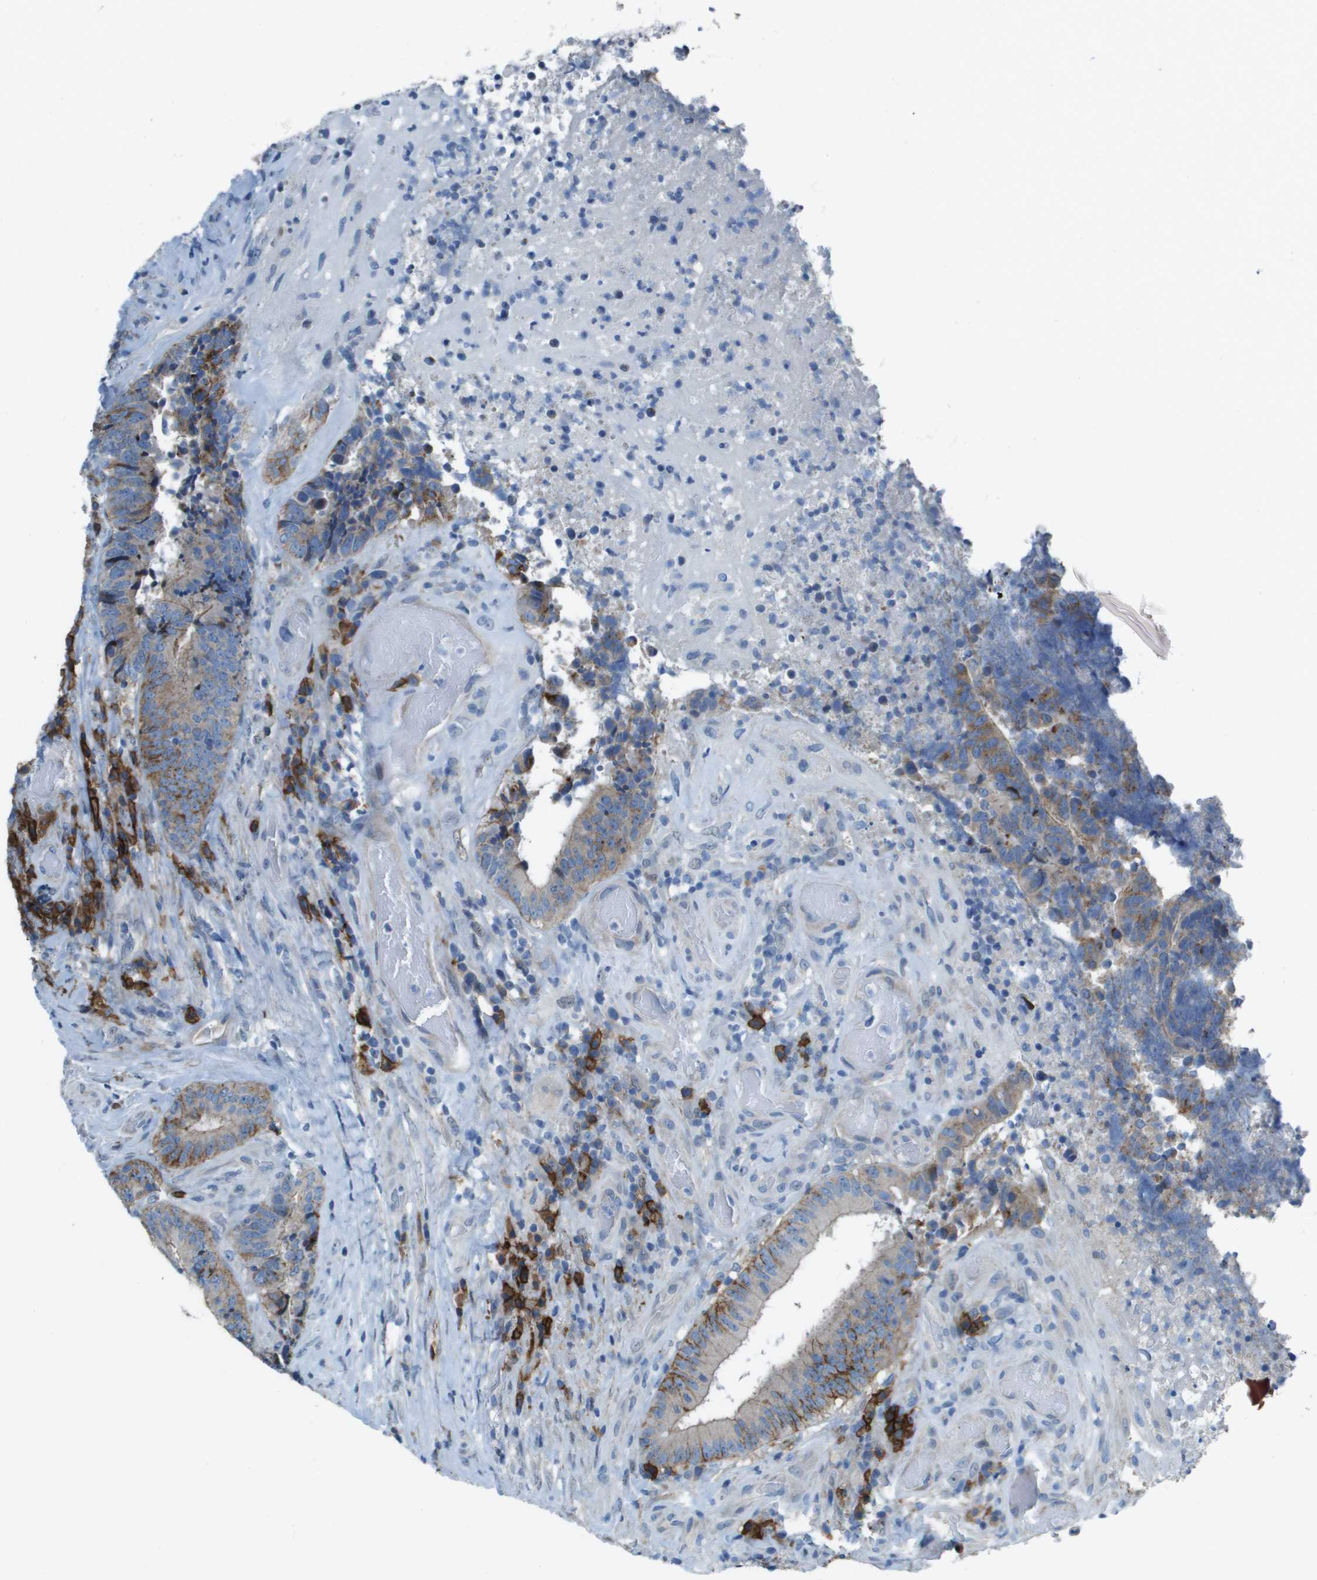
{"staining": {"intensity": "moderate", "quantity": ">75%", "location": "cytoplasmic/membranous"}, "tissue": "colorectal cancer", "cell_type": "Tumor cells", "image_type": "cancer", "snomed": [{"axis": "morphology", "description": "Adenocarcinoma, NOS"}, {"axis": "topography", "description": "Rectum"}], "caption": "A micrograph of human adenocarcinoma (colorectal) stained for a protein exhibits moderate cytoplasmic/membranous brown staining in tumor cells. The staining is performed using DAB brown chromogen to label protein expression. The nuclei are counter-stained blue using hematoxylin.", "gene": "SDC1", "patient": {"sex": "male", "age": 72}}